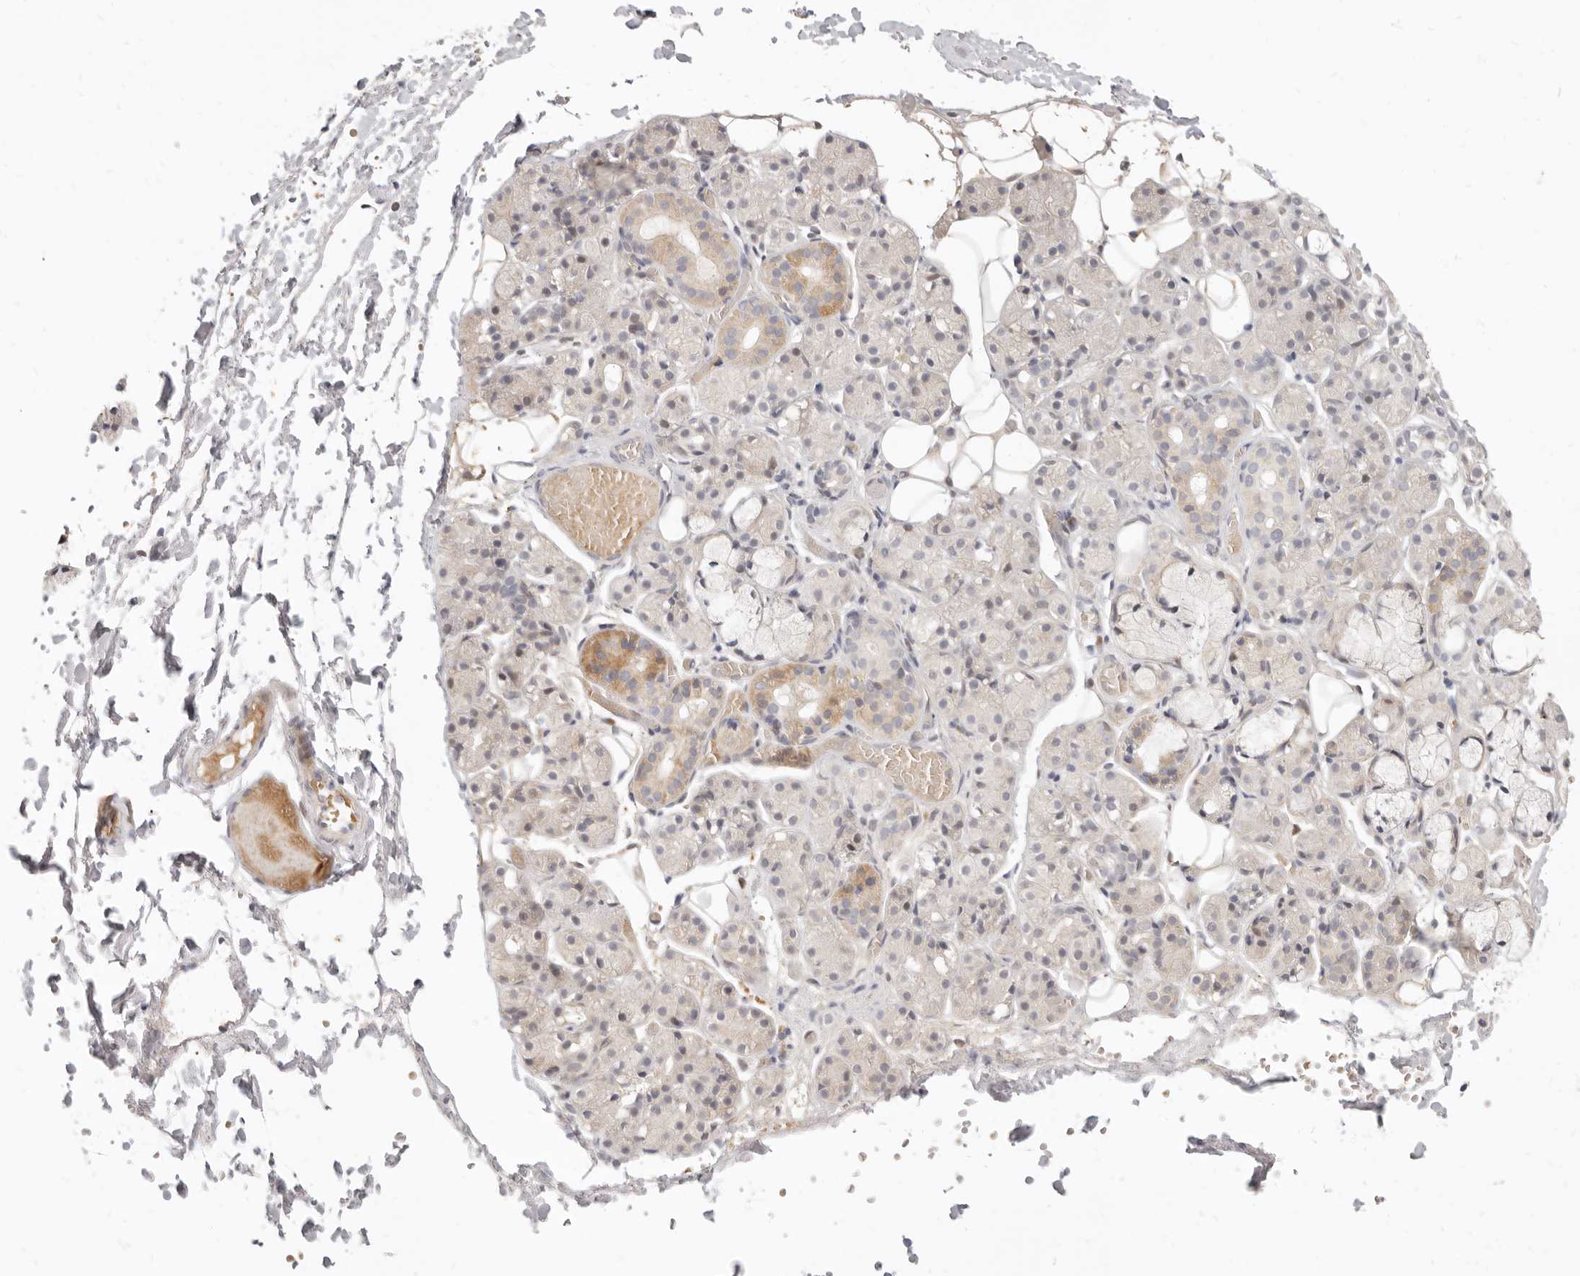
{"staining": {"intensity": "moderate", "quantity": "<25%", "location": "cytoplasmic/membranous"}, "tissue": "salivary gland", "cell_type": "Glandular cells", "image_type": "normal", "snomed": [{"axis": "morphology", "description": "Normal tissue, NOS"}, {"axis": "topography", "description": "Salivary gland"}], "caption": "This is a histology image of immunohistochemistry staining of unremarkable salivary gland, which shows moderate positivity in the cytoplasmic/membranous of glandular cells.", "gene": "LTB4R2", "patient": {"sex": "male", "age": 63}}